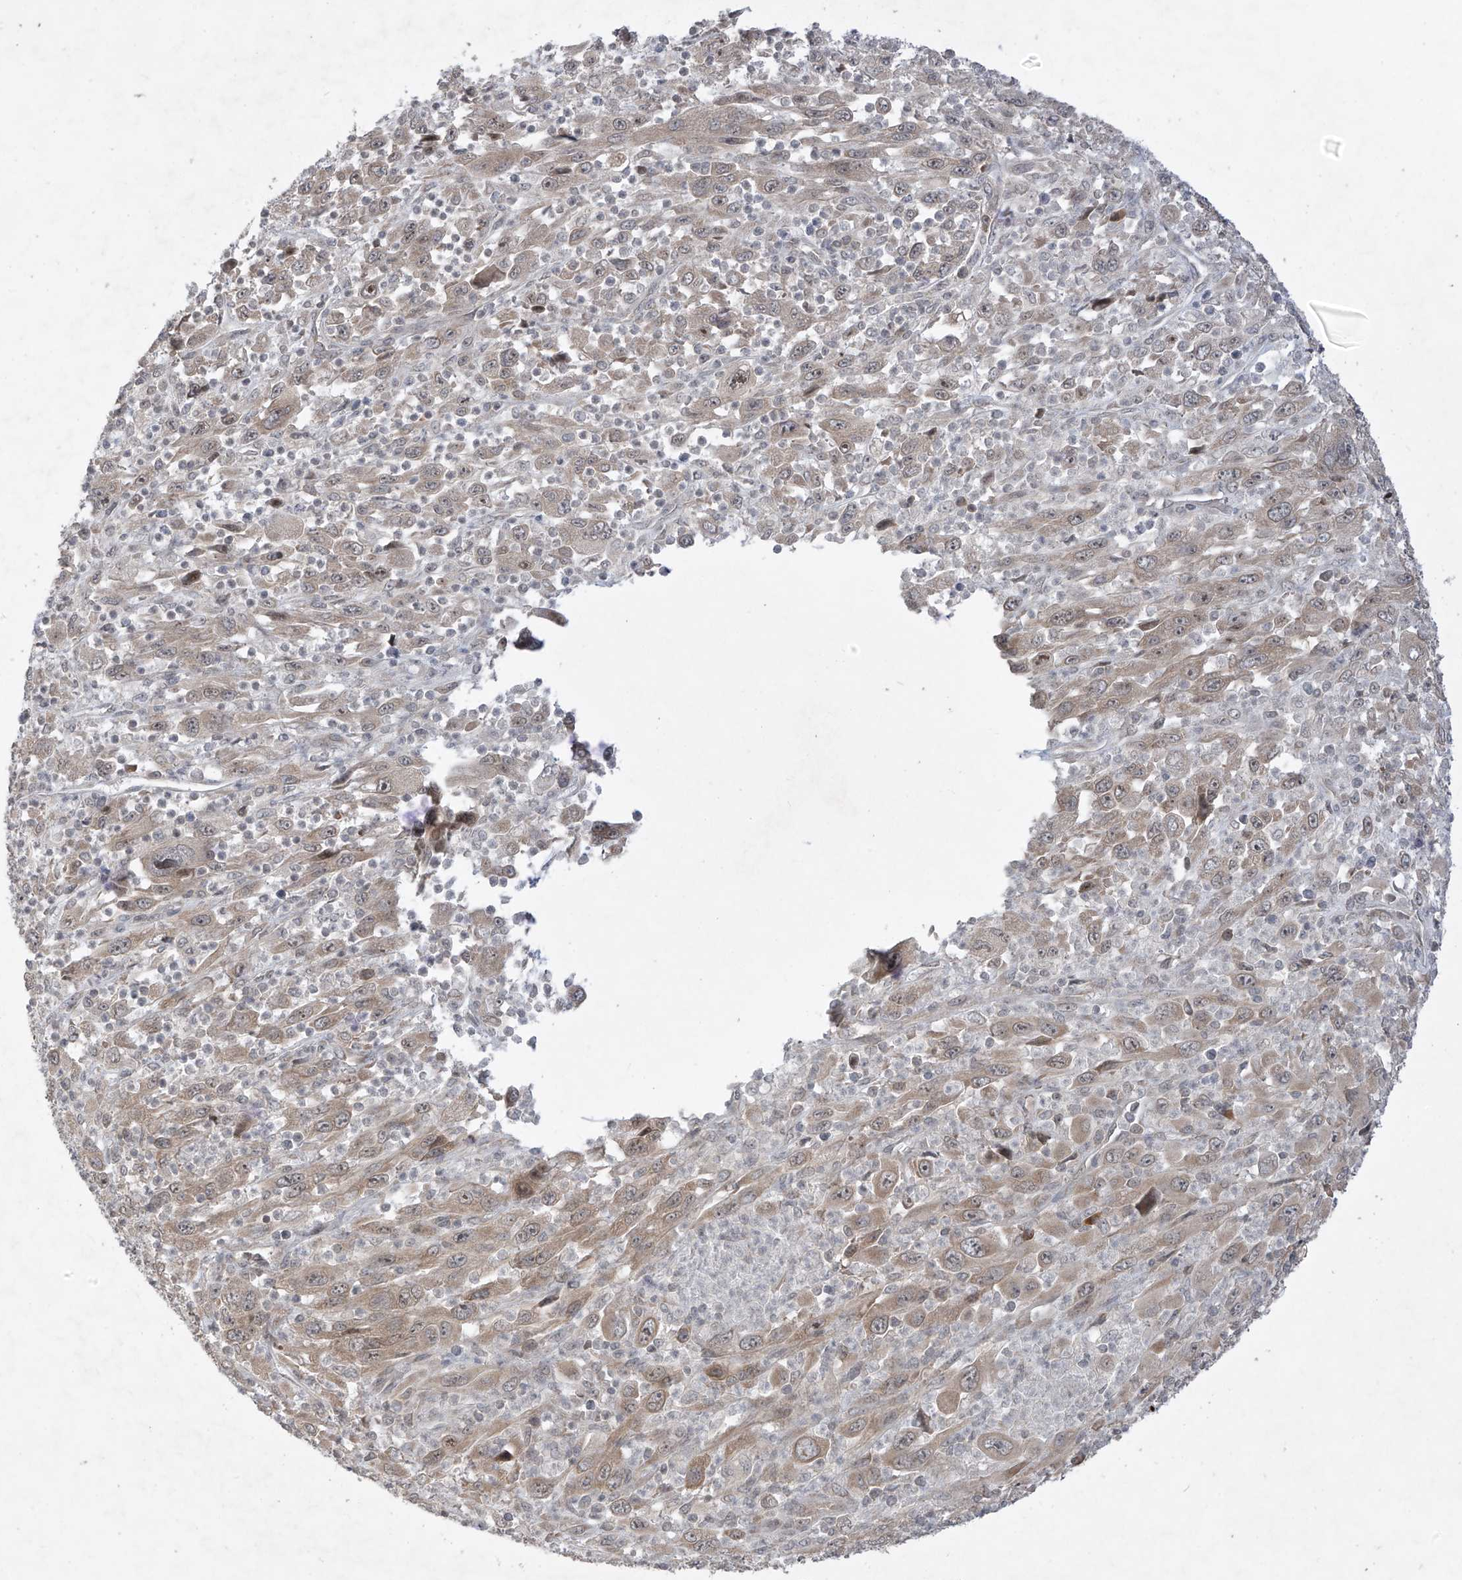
{"staining": {"intensity": "weak", "quantity": "25%-75%", "location": "cytoplasmic/membranous"}, "tissue": "melanoma", "cell_type": "Tumor cells", "image_type": "cancer", "snomed": [{"axis": "morphology", "description": "Malignant melanoma, Metastatic site"}, {"axis": "topography", "description": "Skin"}], "caption": "A brown stain shows weak cytoplasmic/membranous positivity of a protein in human malignant melanoma (metastatic site) tumor cells.", "gene": "RPL34", "patient": {"sex": "female", "age": 56}}